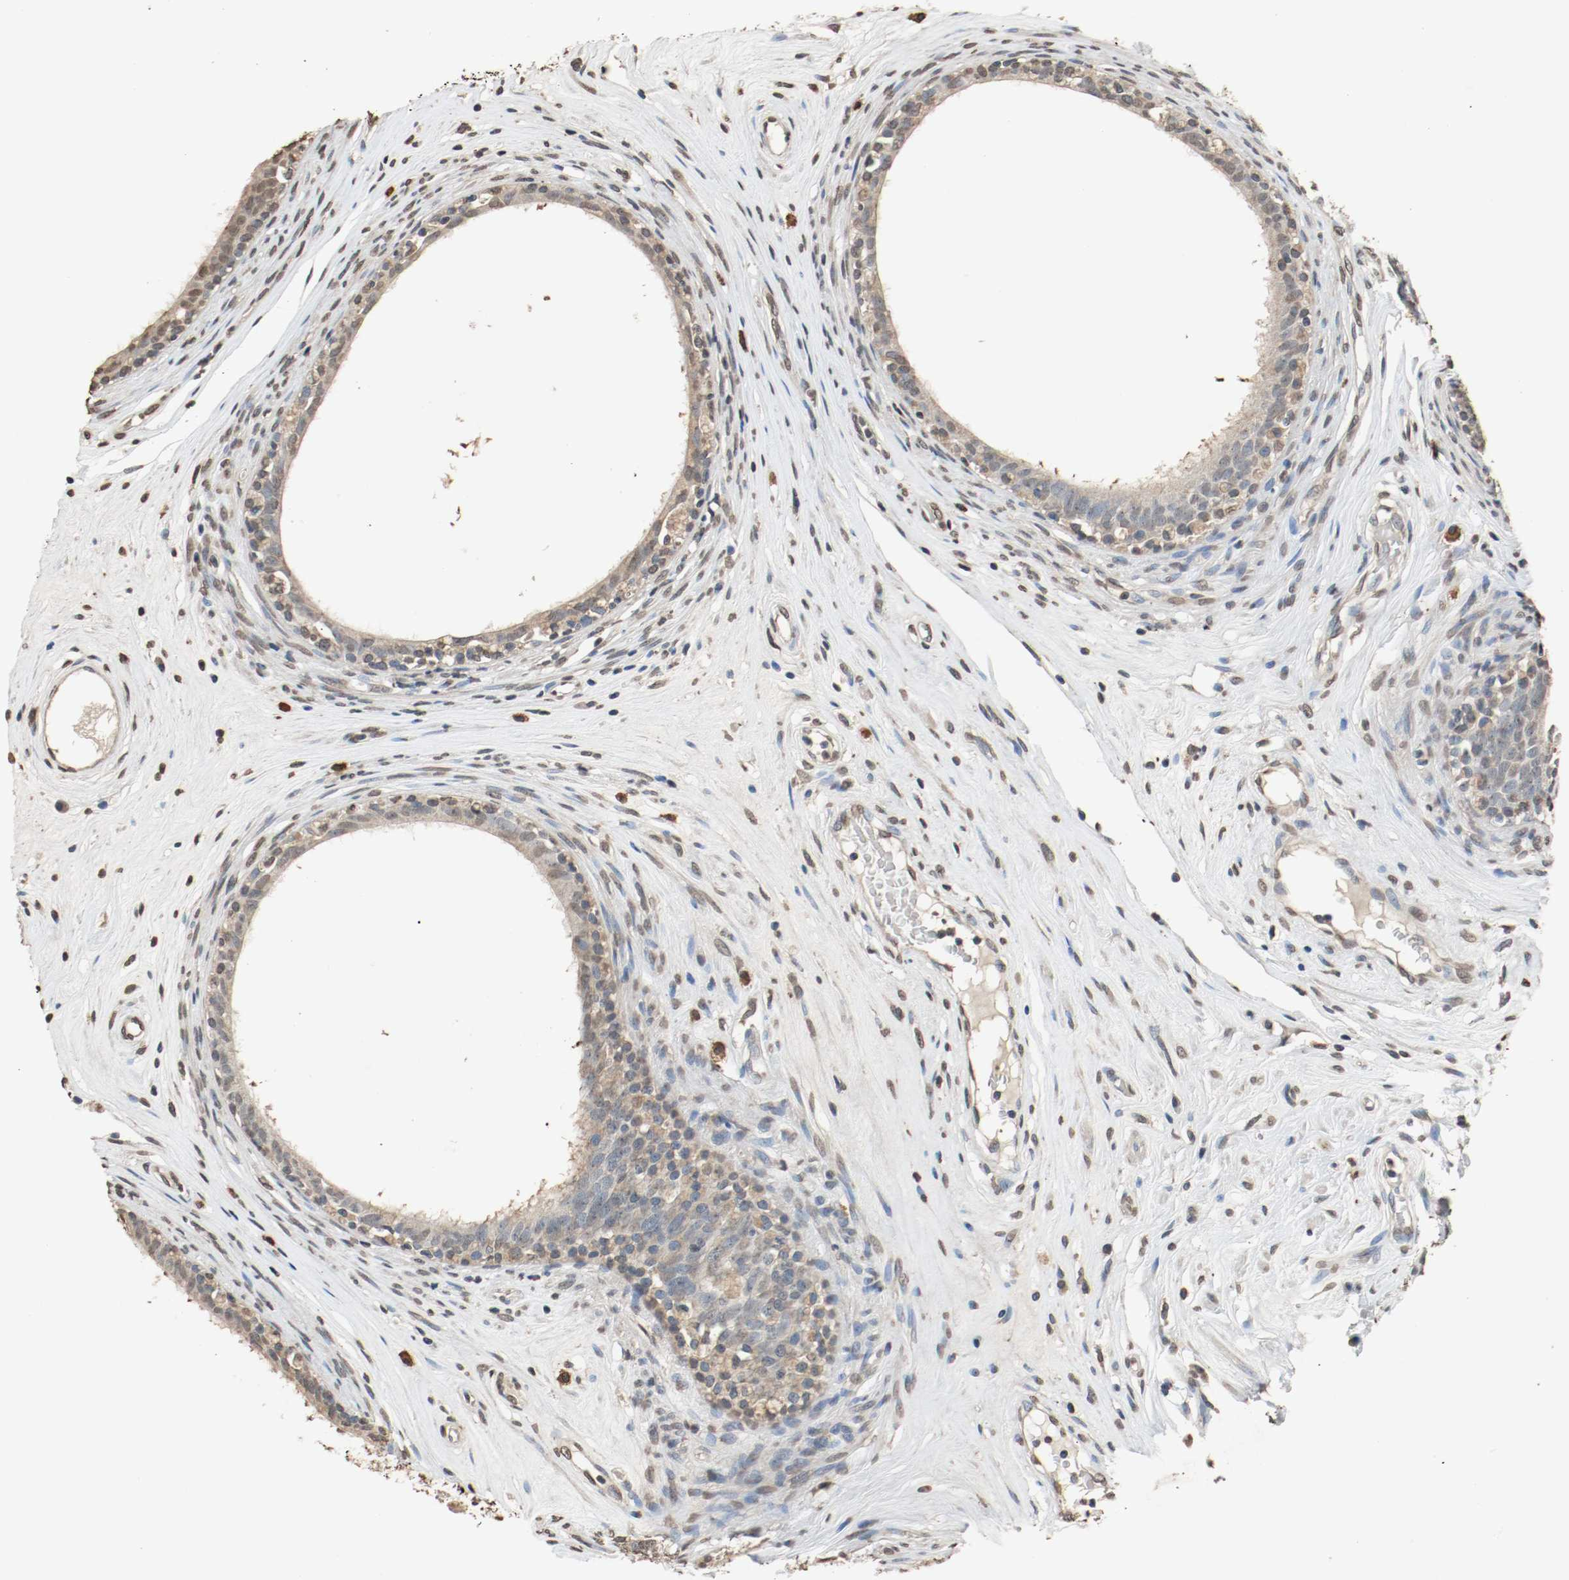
{"staining": {"intensity": "weak", "quantity": "25%-75%", "location": "cytoplasmic/membranous"}, "tissue": "epididymis", "cell_type": "Glandular cells", "image_type": "normal", "snomed": [{"axis": "morphology", "description": "Normal tissue, NOS"}, {"axis": "morphology", "description": "Inflammation, NOS"}, {"axis": "topography", "description": "Epididymis"}], "caption": "DAB immunohistochemical staining of benign epididymis exhibits weak cytoplasmic/membranous protein expression in about 25%-75% of glandular cells.", "gene": "RTN4", "patient": {"sex": "male", "age": 84}}